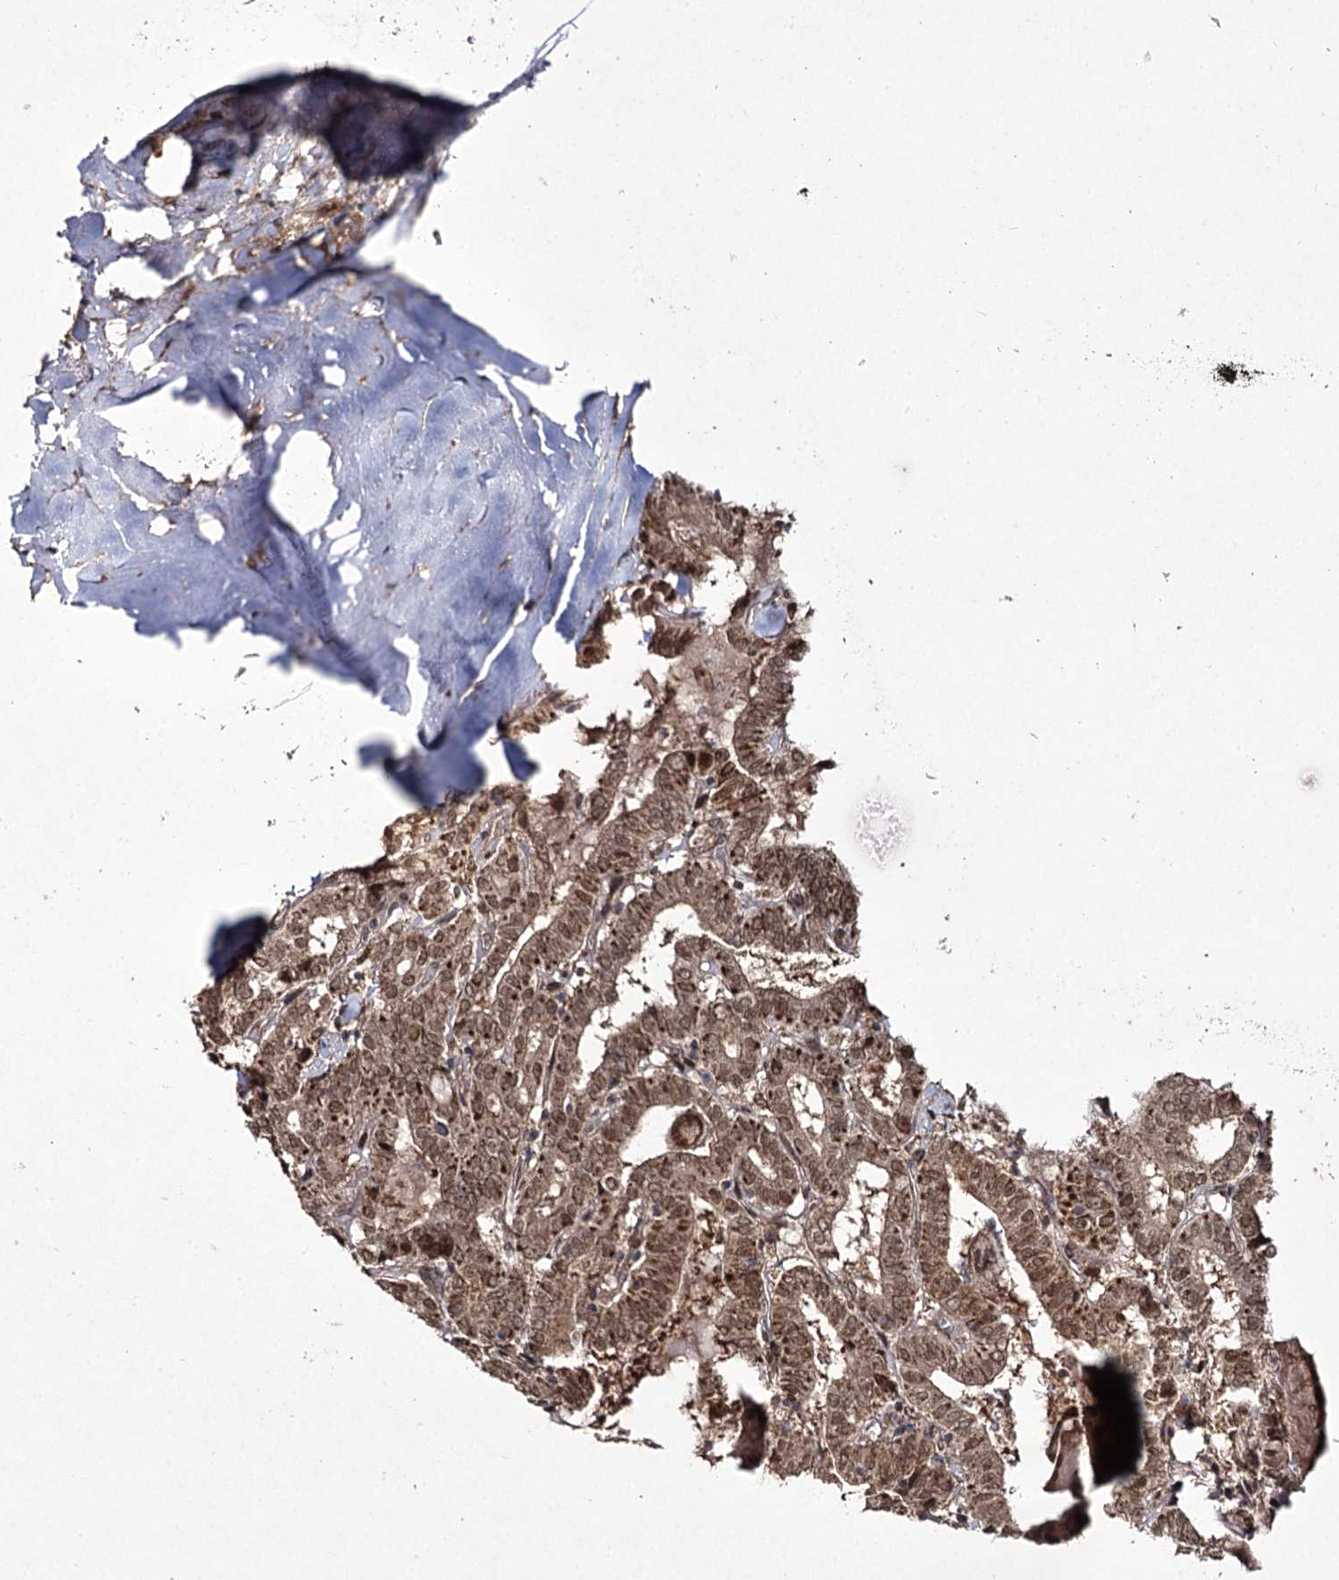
{"staining": {"intensity": "moderate", "quantity": ">75%", "location": "cytoplasmic/membranous,nuclear"}, "tissue": "thyroid cancer", "cell_type": "Tumor cells", "image_type": "cancer", "snomed": [{"axis": "morphology", "description": "Papillary adenocarcinoma, NOS"}, {"axis": "topography", "description": "Thyroid gland"}], "caption": "A medium amount of moderate cytoplasmic/membranous and nuclear positivity is seen in approximately >75% of tumor cells in papillary adenocarcinoma (thyroid) tissue.", "gene": "TRNT1", "patient": {"sex": "female", "age": 72}}